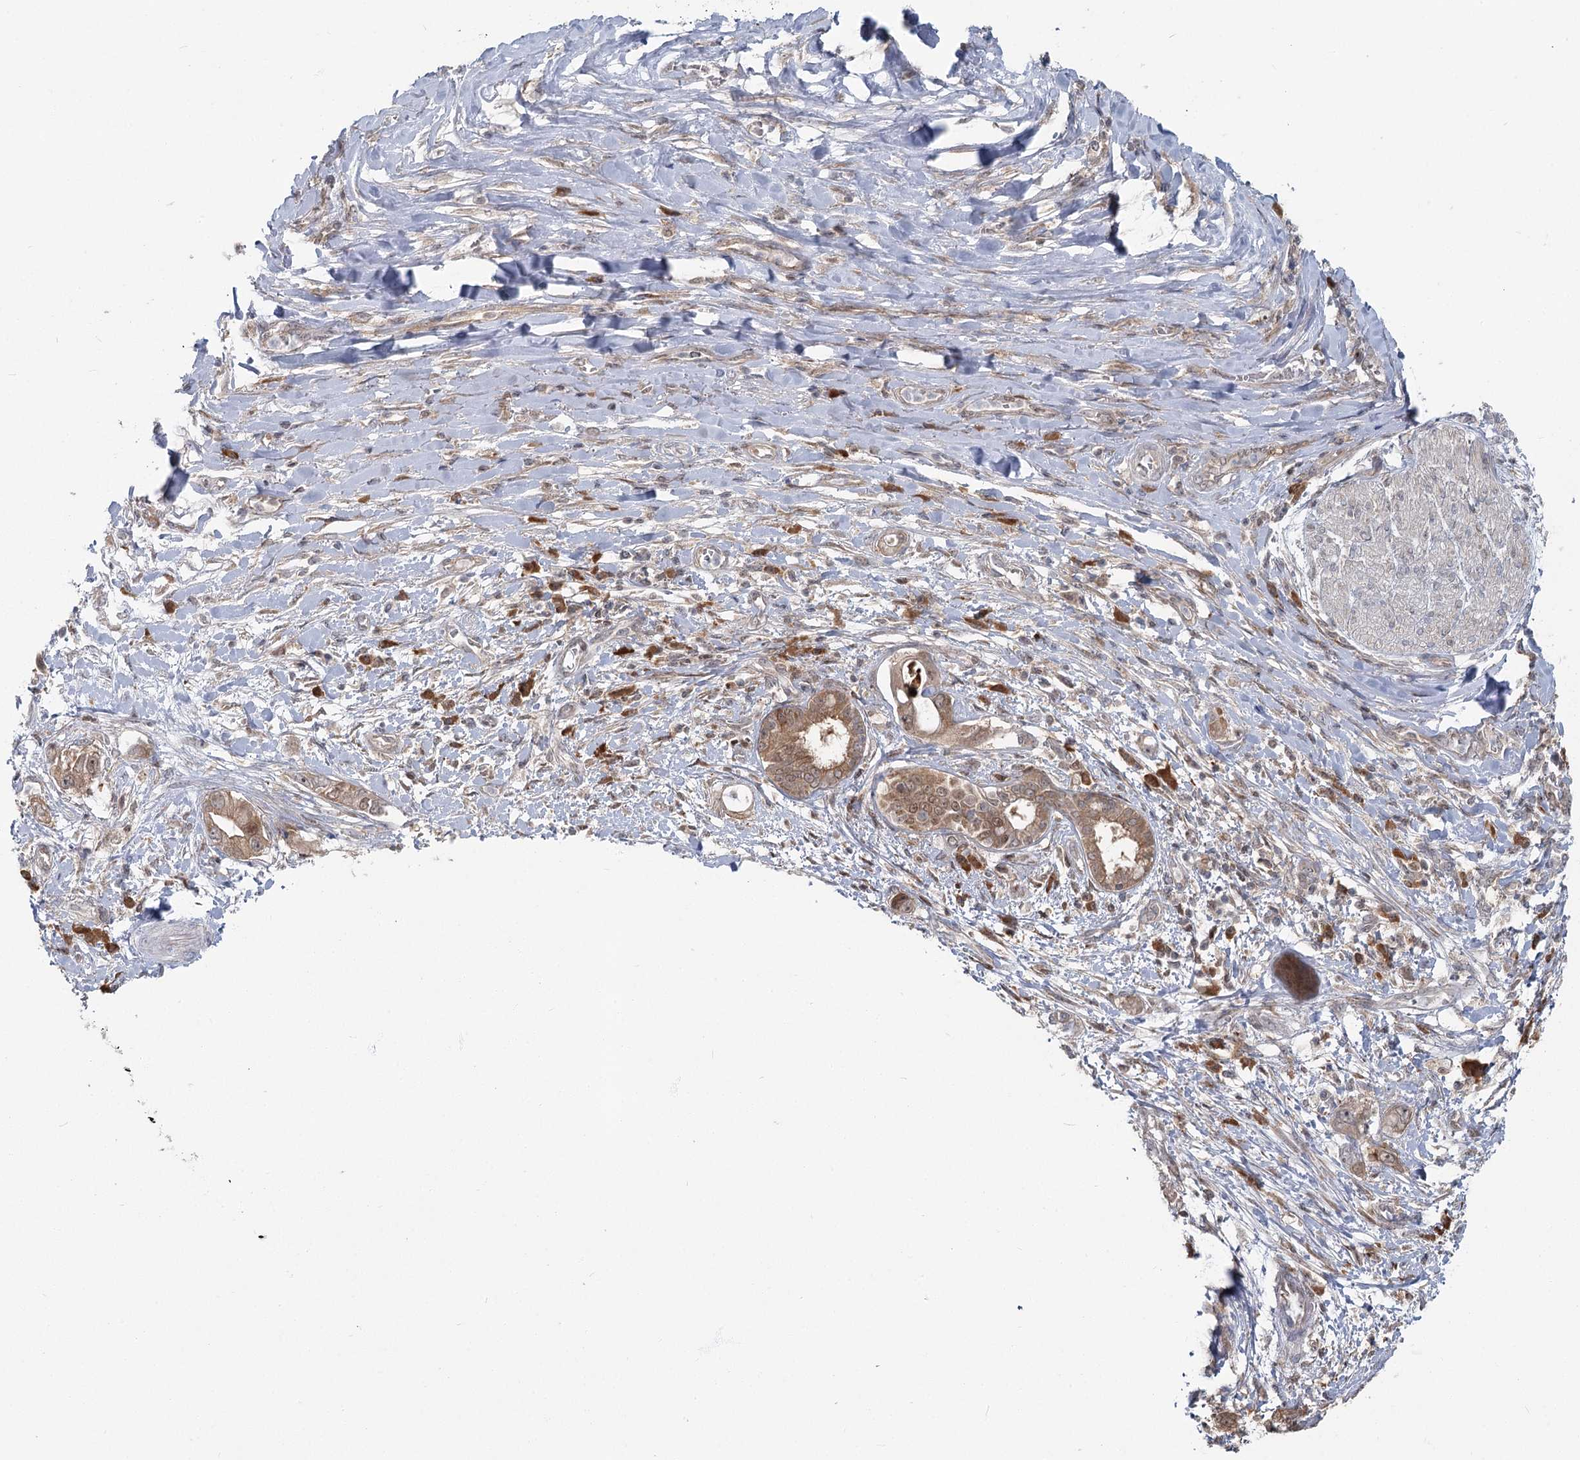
{"staining": {"intensity": "moderate", "quantity": ">75%", "location": "cytoplasmic/membranous,nuclear"}, "tissue": "pancreatic cancer", "cell_type": "Tumor cells", "image_type": "cancer", "snomed": [{"axis": "morphology", "description": "Inflammation, NOS"}, {"axis": "morphology", "description": "Adenocarcinoma, NOS"}, {"axis": "topography", "description": "Pancreas"}], "caption": "This micrograph exhibits immunohistochemistry (IHC) staining of human adenocarcinoma (pancreatic), with medium moderate cytoplasmic/membranous and nuclear positivity in about >75% of tumor cells.", "gene": "THNSL1", "patient": {"sex": "female", "age": 56}}